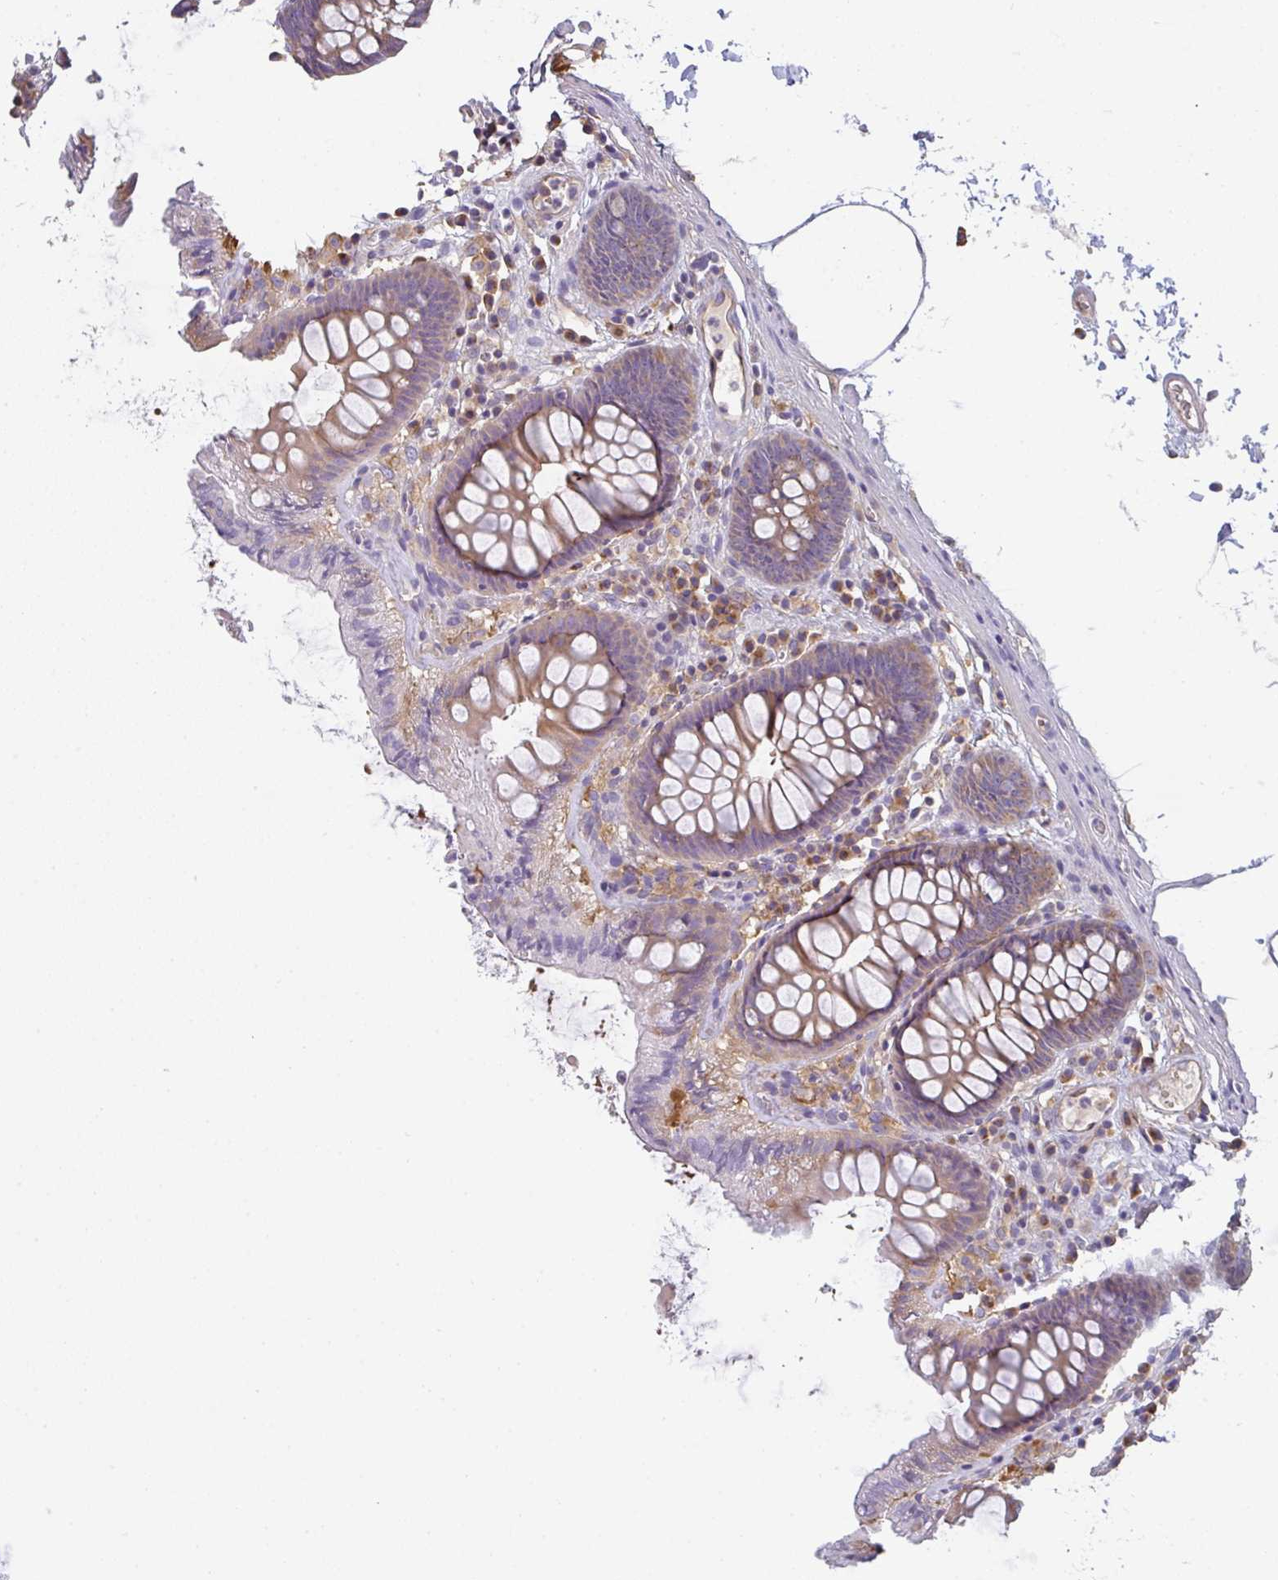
{"staining": {"intensity": "weak", "quantity": "<25%", "location": "cytoplasmic/membranous"}, "tissue": "colon", "cell_type": "Endothelial cells", "image_type": "normal", "snomed": [{"axis": "morphology", "description": "Normal tissue, NOS"}, {"axis": "topography", "description": "Colon"}, {"axis": "topography", "description": "Peripheral nerve tissue"}], "caption": "Immunohistochemical staining of normal human colon exhibits no significant positivity in endothelial cells. (Immunohistochemistry, brightfield microscopy, high magnification).", "gene": "SNX5", "patient": {"sex": "male", "age": 84}}